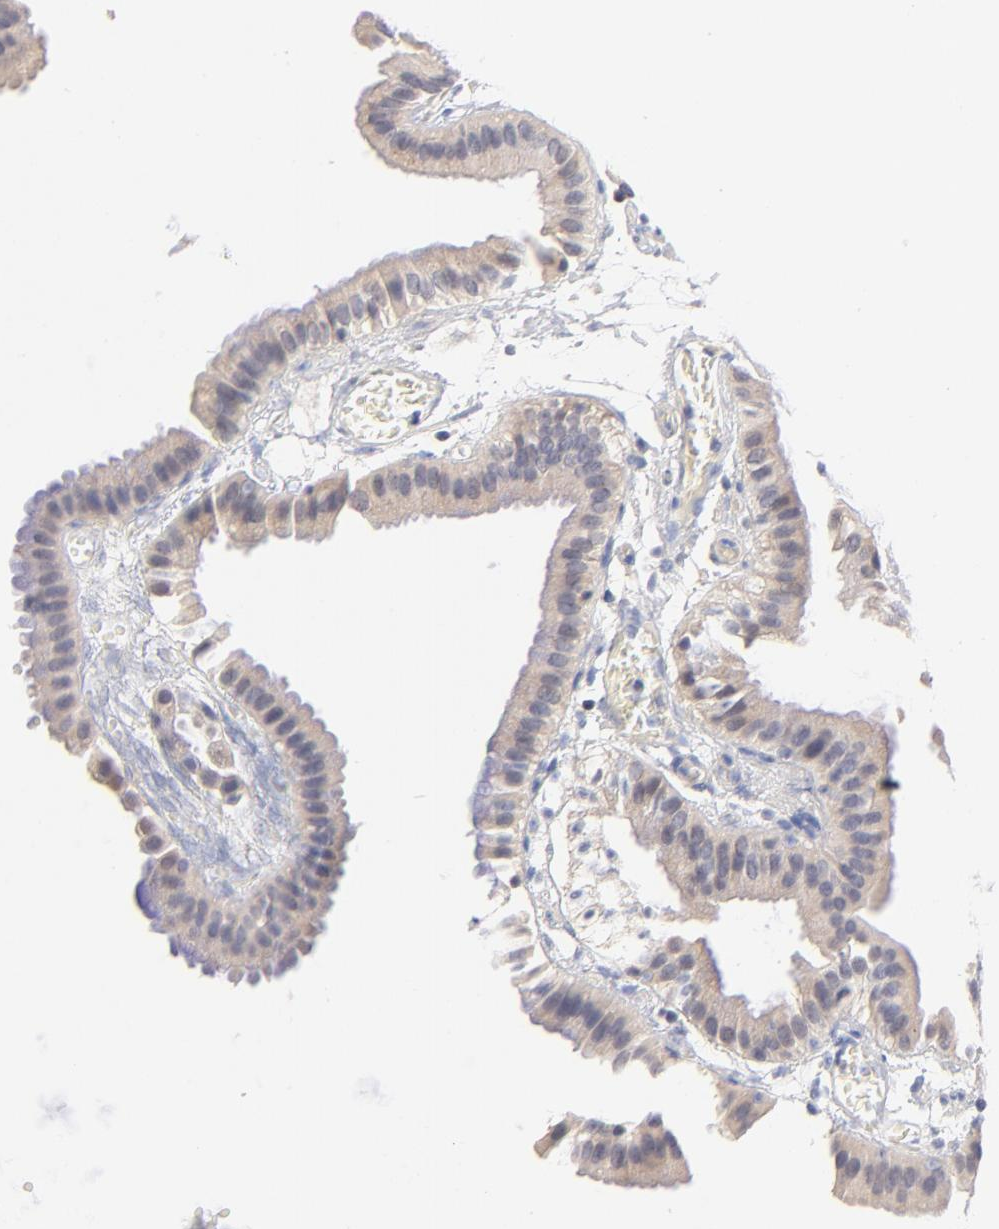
{"staining": {"intensity": "negative", "quantity": "none", "location": "none"}, "tissue": "gallbladder", "cell_type": "Glandular cells", "image_type": "normal", "snomed": [{"axis": "morphology", "description": "Normal tissue, NOS"}, {"axis": "topography", "description": "Gallbladder"}], "caption": "DAB immunohistochemical staining of benign gallbladder exhibits no significant positivity in glandular cells. The staining is performed using DAB brown chromogen with nuclei counter-stained in using hematoxylin.", "gene": "RIBC2", "patient": {"sex": "female", "age": 63}}